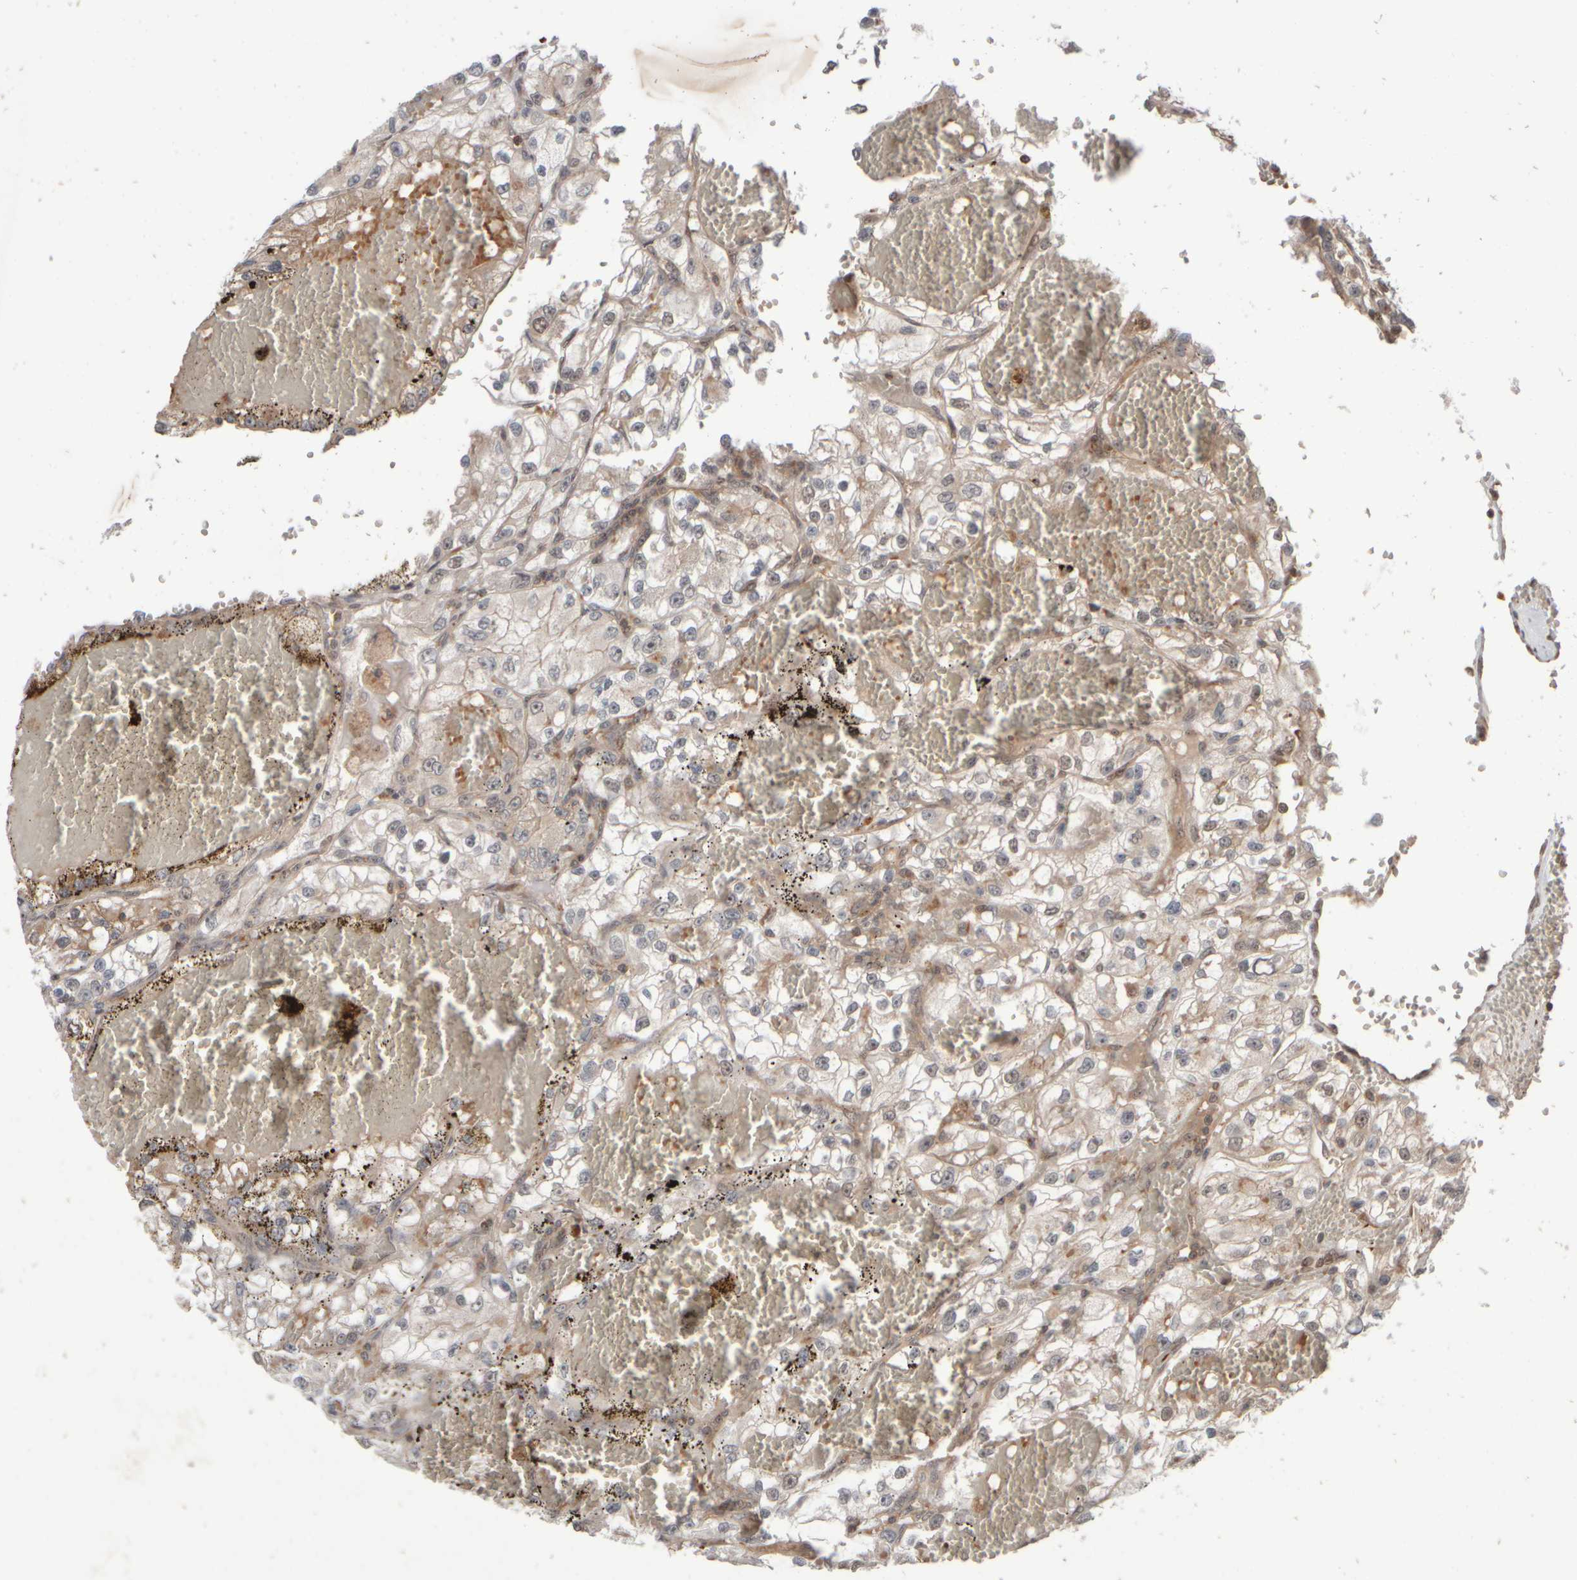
{"staining": {"intensity": "weak", "quantity": ">75%", "location": "cytoplasmic/membranous"}, "tissue": "renal cancer", "cell_type": "Tumor cells", "image_type": "cancer", "snomed": [{"axis": "morphology", "description": "Adenocarcinoma, NOS"}, {"axis": "topography", "description": "Kidney"}], "caption": "Human adenocarcinoma (renal) stained for a protein (brown) exhibits weak cytoplasmic/membranous positive staining in about >75% of tumor cells.", "gene": "ABHD11", "patient": {"sex": "female", "age": 57}}